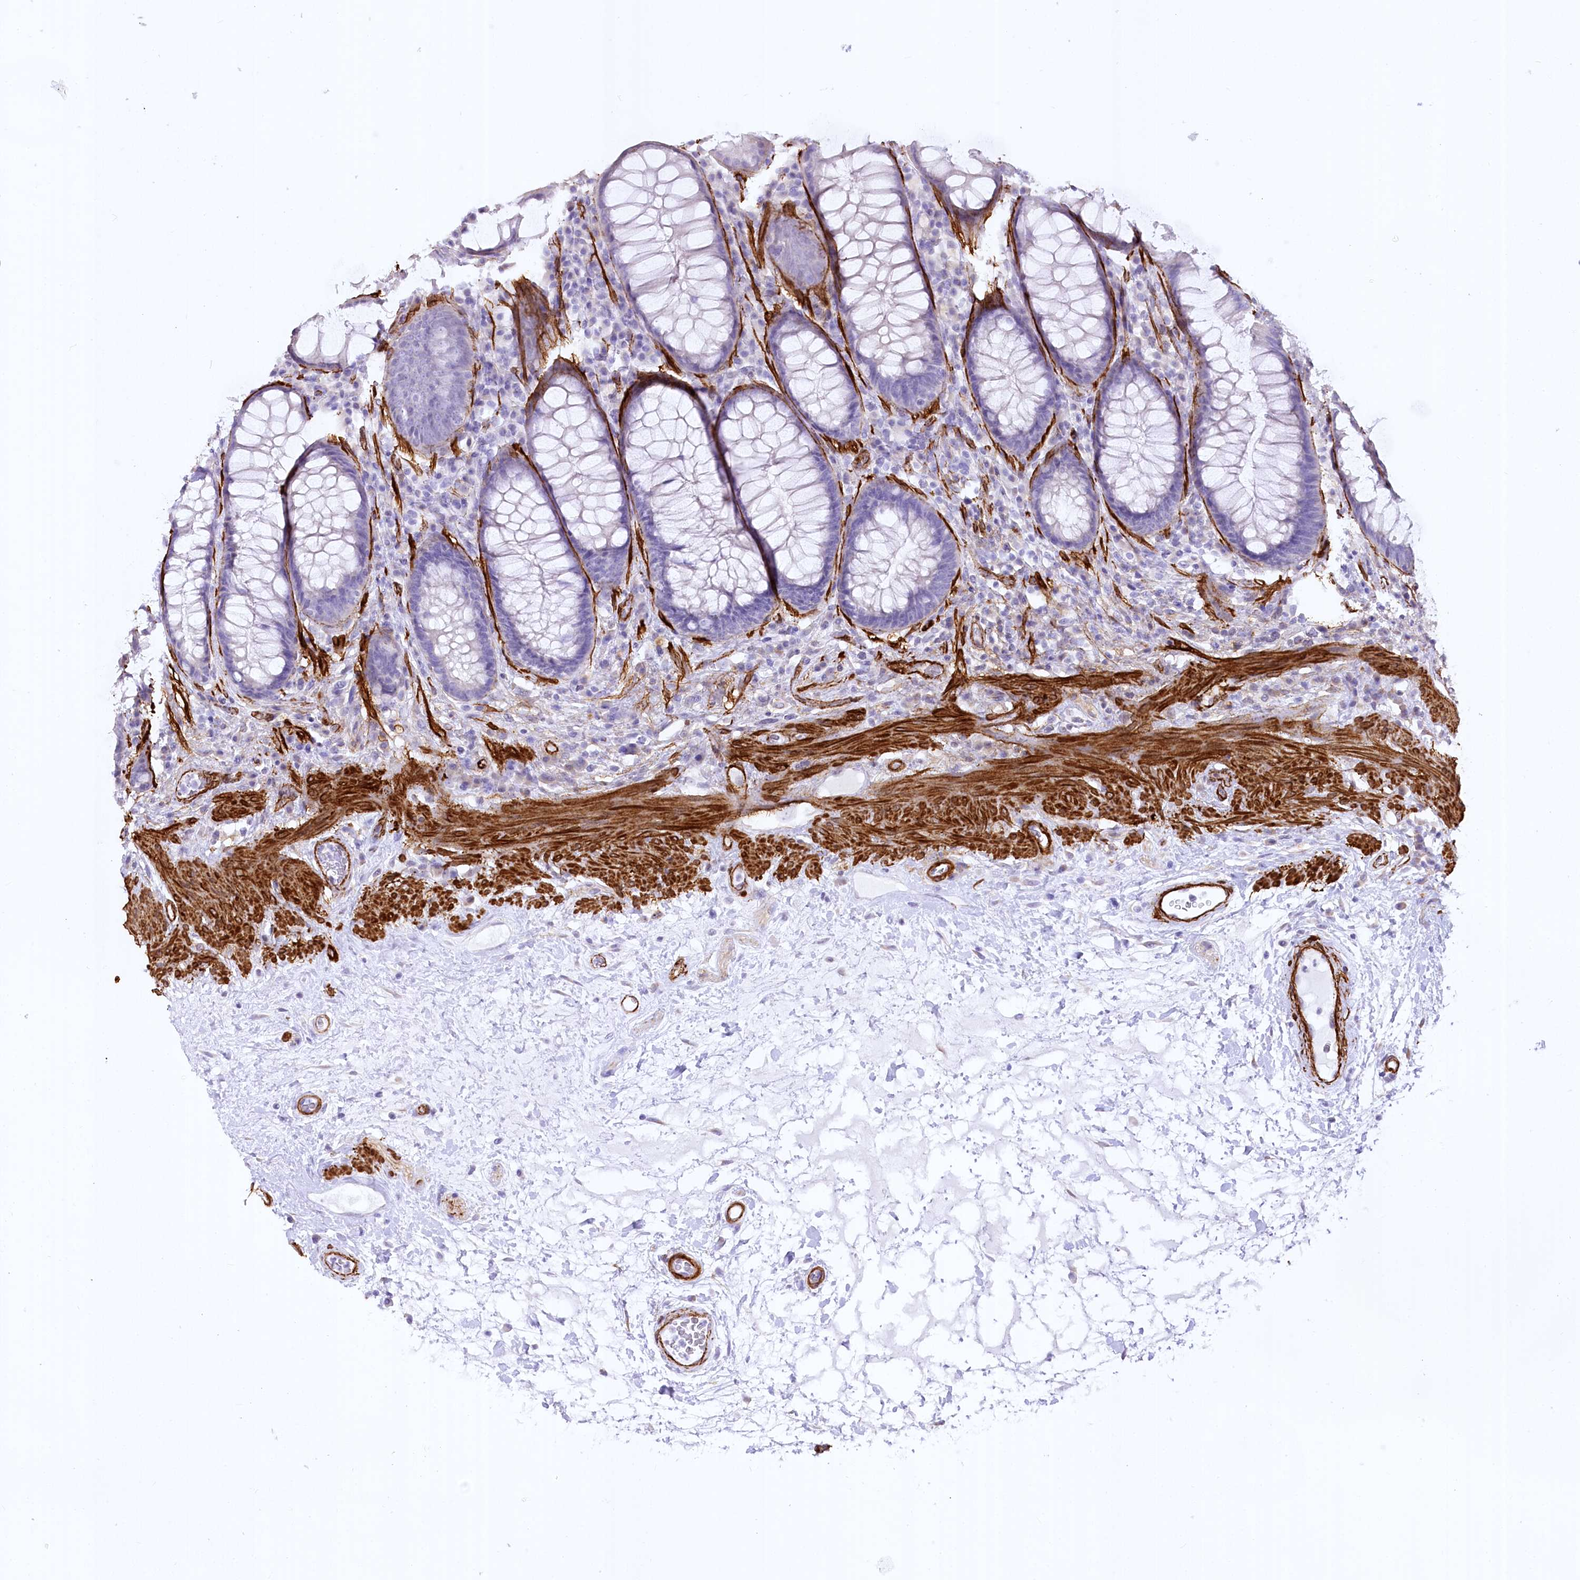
{"staining": {"intensity": "negative", "quantity": "none", "location": "none"}, "tissue": "rectum", "cell_type": "Glandular cells", "image_type": "normal", "snomed": [{"axis": "morphology", "description": "Normal tissue, NOS"}, {"axis": "topography", "description": "Rectum"}], "caption": "Rectum stained for a protein using IHC displays no positivity glandular cells.", "gene": "SYNPO2", "patient": {"sex": "male", "age": 64}}